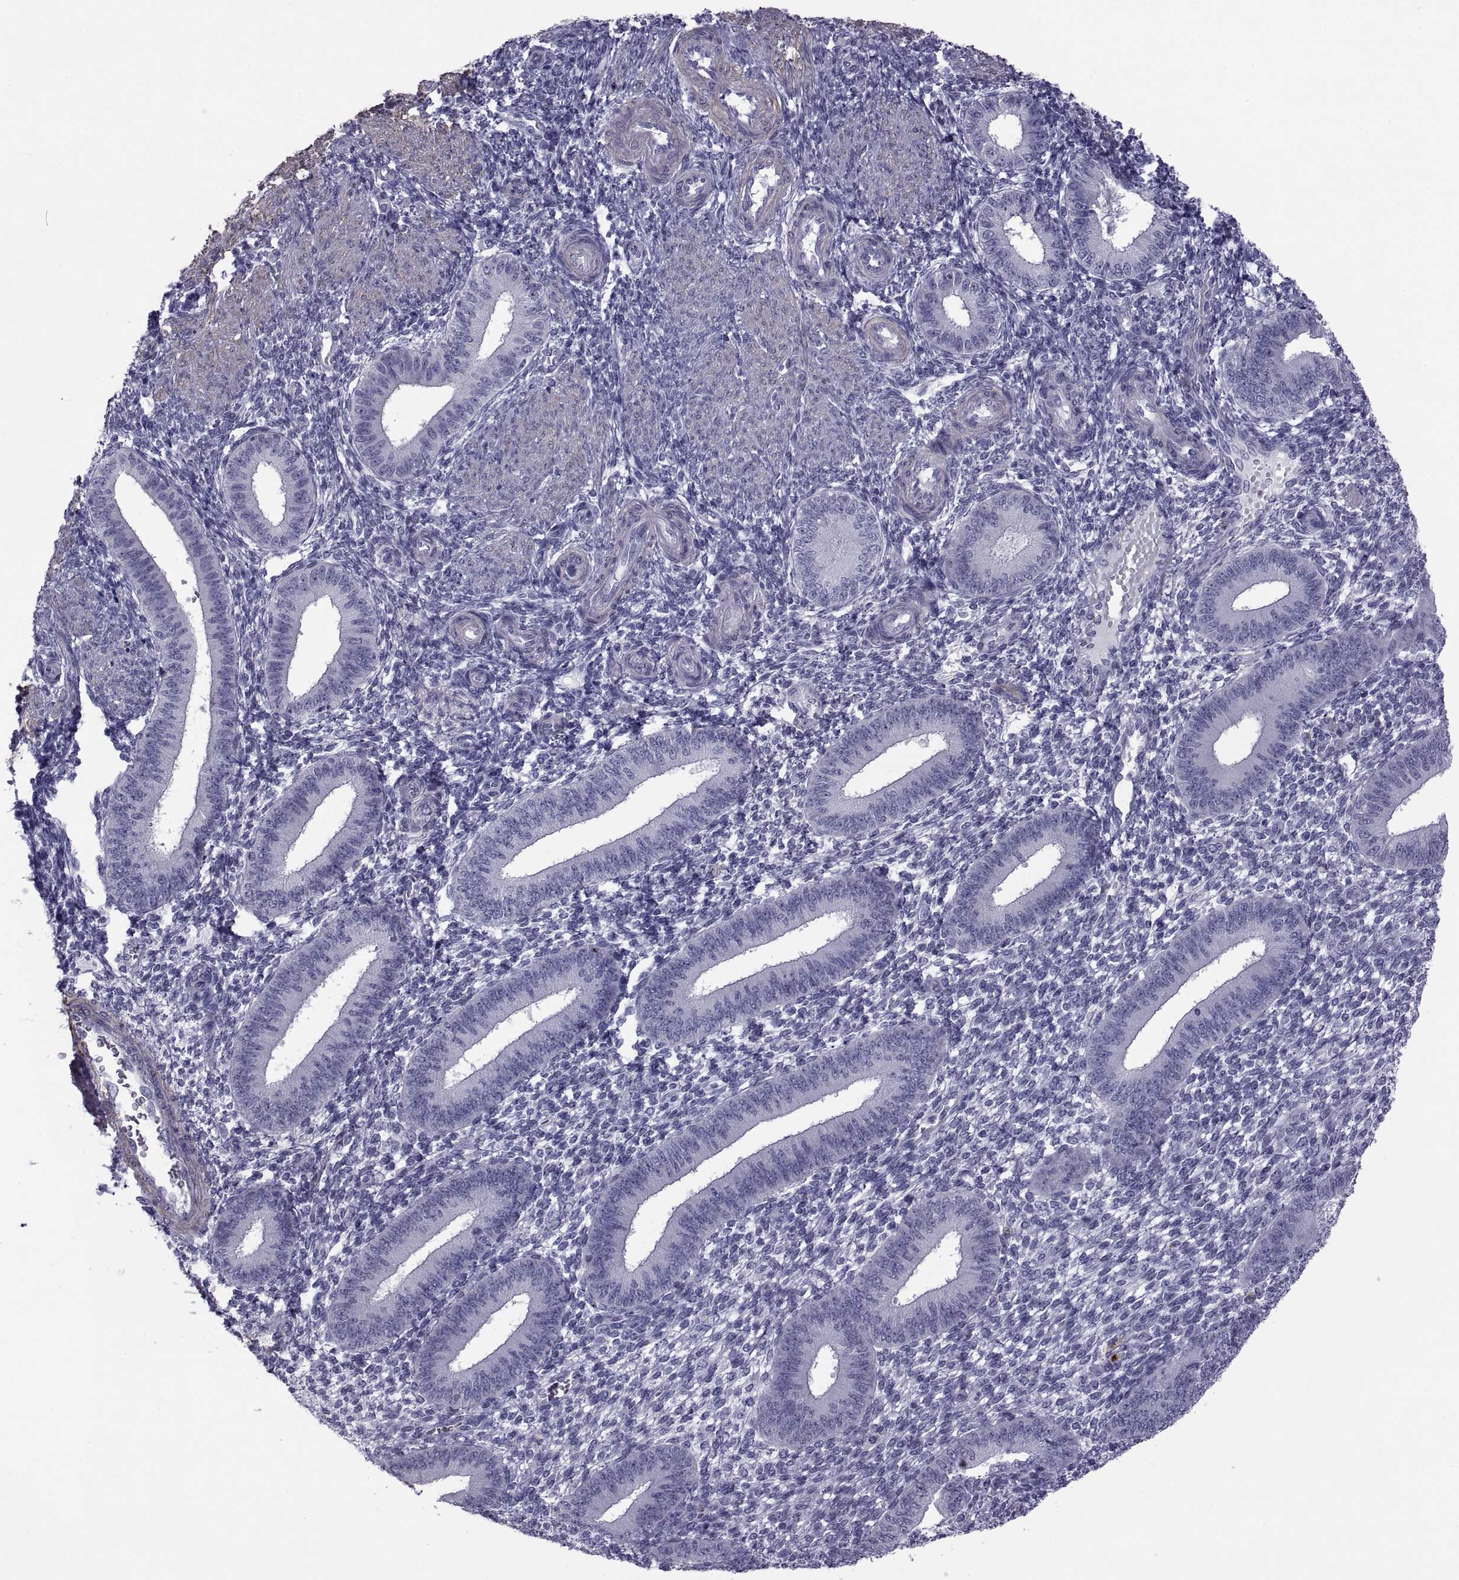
{"staining": {"intensity": "negative", "quantity": "none", "location": "none"}, "tissue": "endometrium", "cell_type": "Cells in endometrial stroma", "image_type": "normal", "snomed": [{"axis": "morphology", "description": "Normal tissue, NOS"}, {"axis": "topography", "description": "Endometrium"}], "caption": "Immunohistochemistry (IHC) micrograph of benign endometrium: endometrium stained with DAB (3,3'-diaminobenzidine) demonstrates no significant protein staining in cells in endometrial stroma. Nuclei are stained in blue.", "gene": "MAGEB1", "patient": {"sex": "female", "age": 39}}